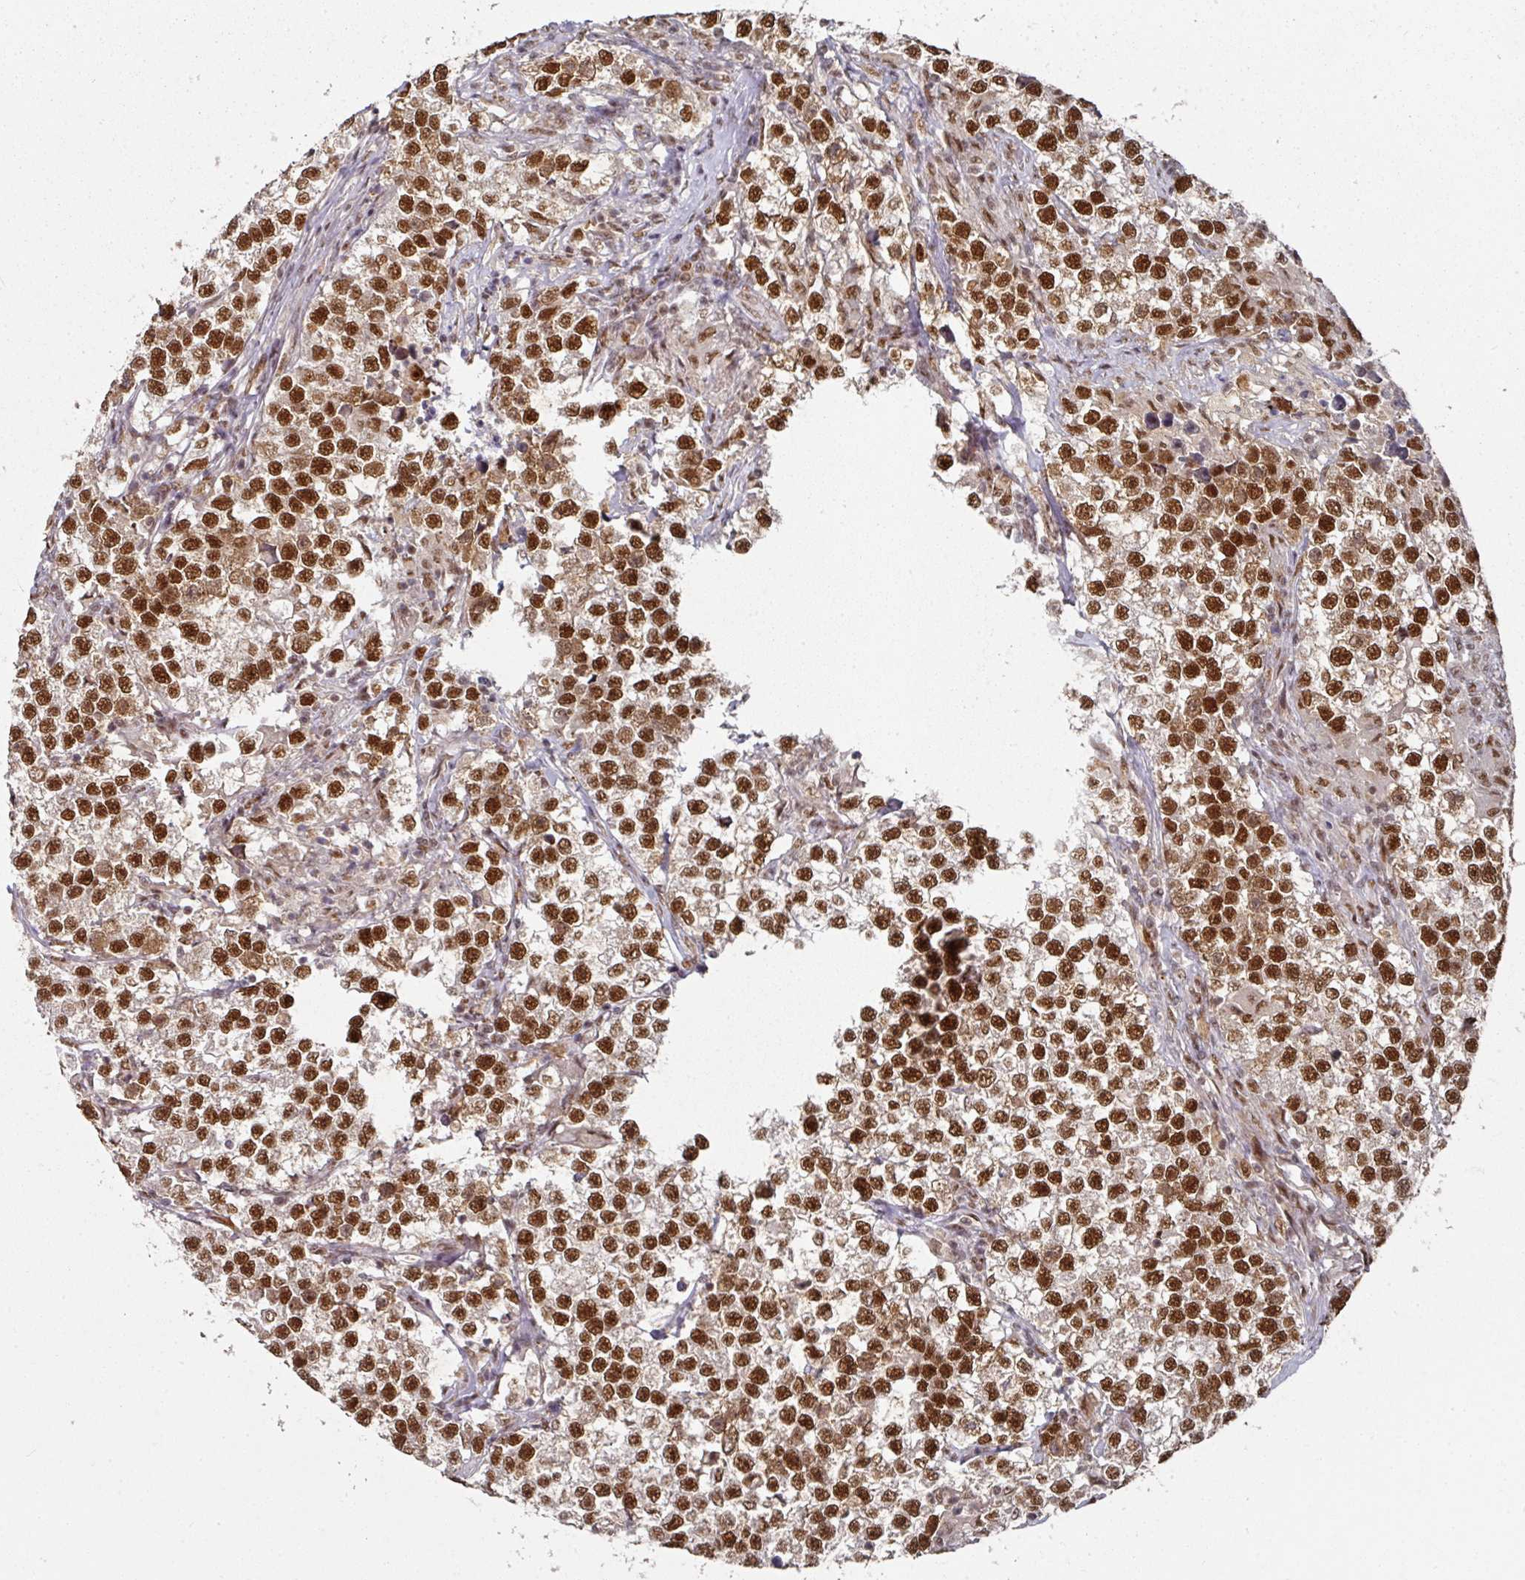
{"staining": {"intensity": "strong", "quantity": ">75%", "location": "nuclear"}, "tissue": "testis cancer", "cell_type": "Tumor cells", "image_type": "cancer", "snomed": [{"axis": "morphology", "description": "Seminoma, NOS"}, {"axis": "topography", "description": "Testis"}], "caption": "Brown immunohistochemical staining in testis cancer shows strong nuclear positivity in approximately >75% of tumor cells.", "gene": "MEPCE", "patient": {"sex": "male", "age": 46}}